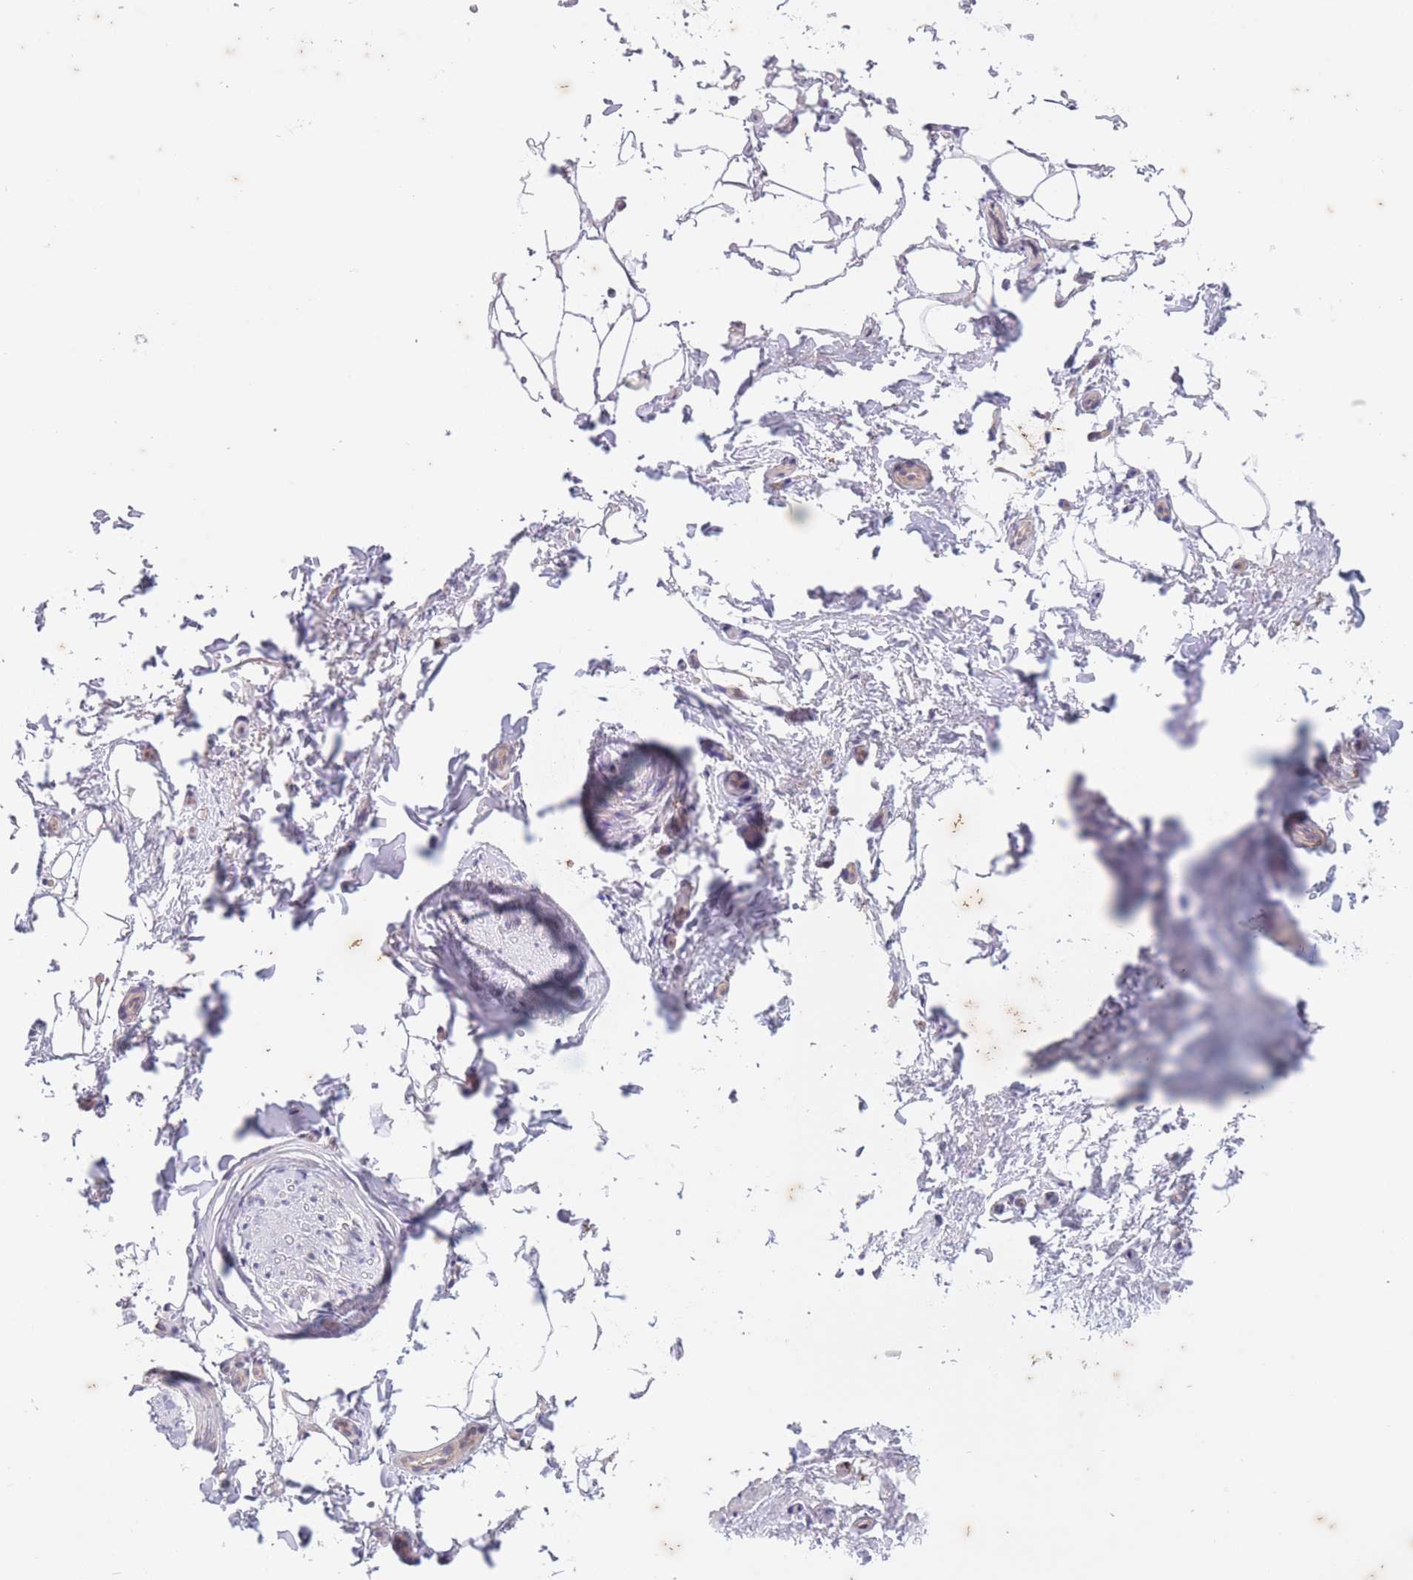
{"staining": {"intensity": "negative", "quantity": "none", "location": "none"}, "tissue": "adipose tissue", "cell_type": "Adipocytes", "image_type": "normal", "snomed": [{"axis": "morphology", "description": "Normal tissue, NOS"}, {"axis": "topography", "description": "Peripheral nerve tissue"}], "caption": "IHC of normal adipose tissue shows no expression in adipocytes. (DAB (3,3'-diaminobenzidine) IHC with hematoxylin counter stain).", "gene": "ARPIN", "patient": {"sex": "female", "age": 61}}